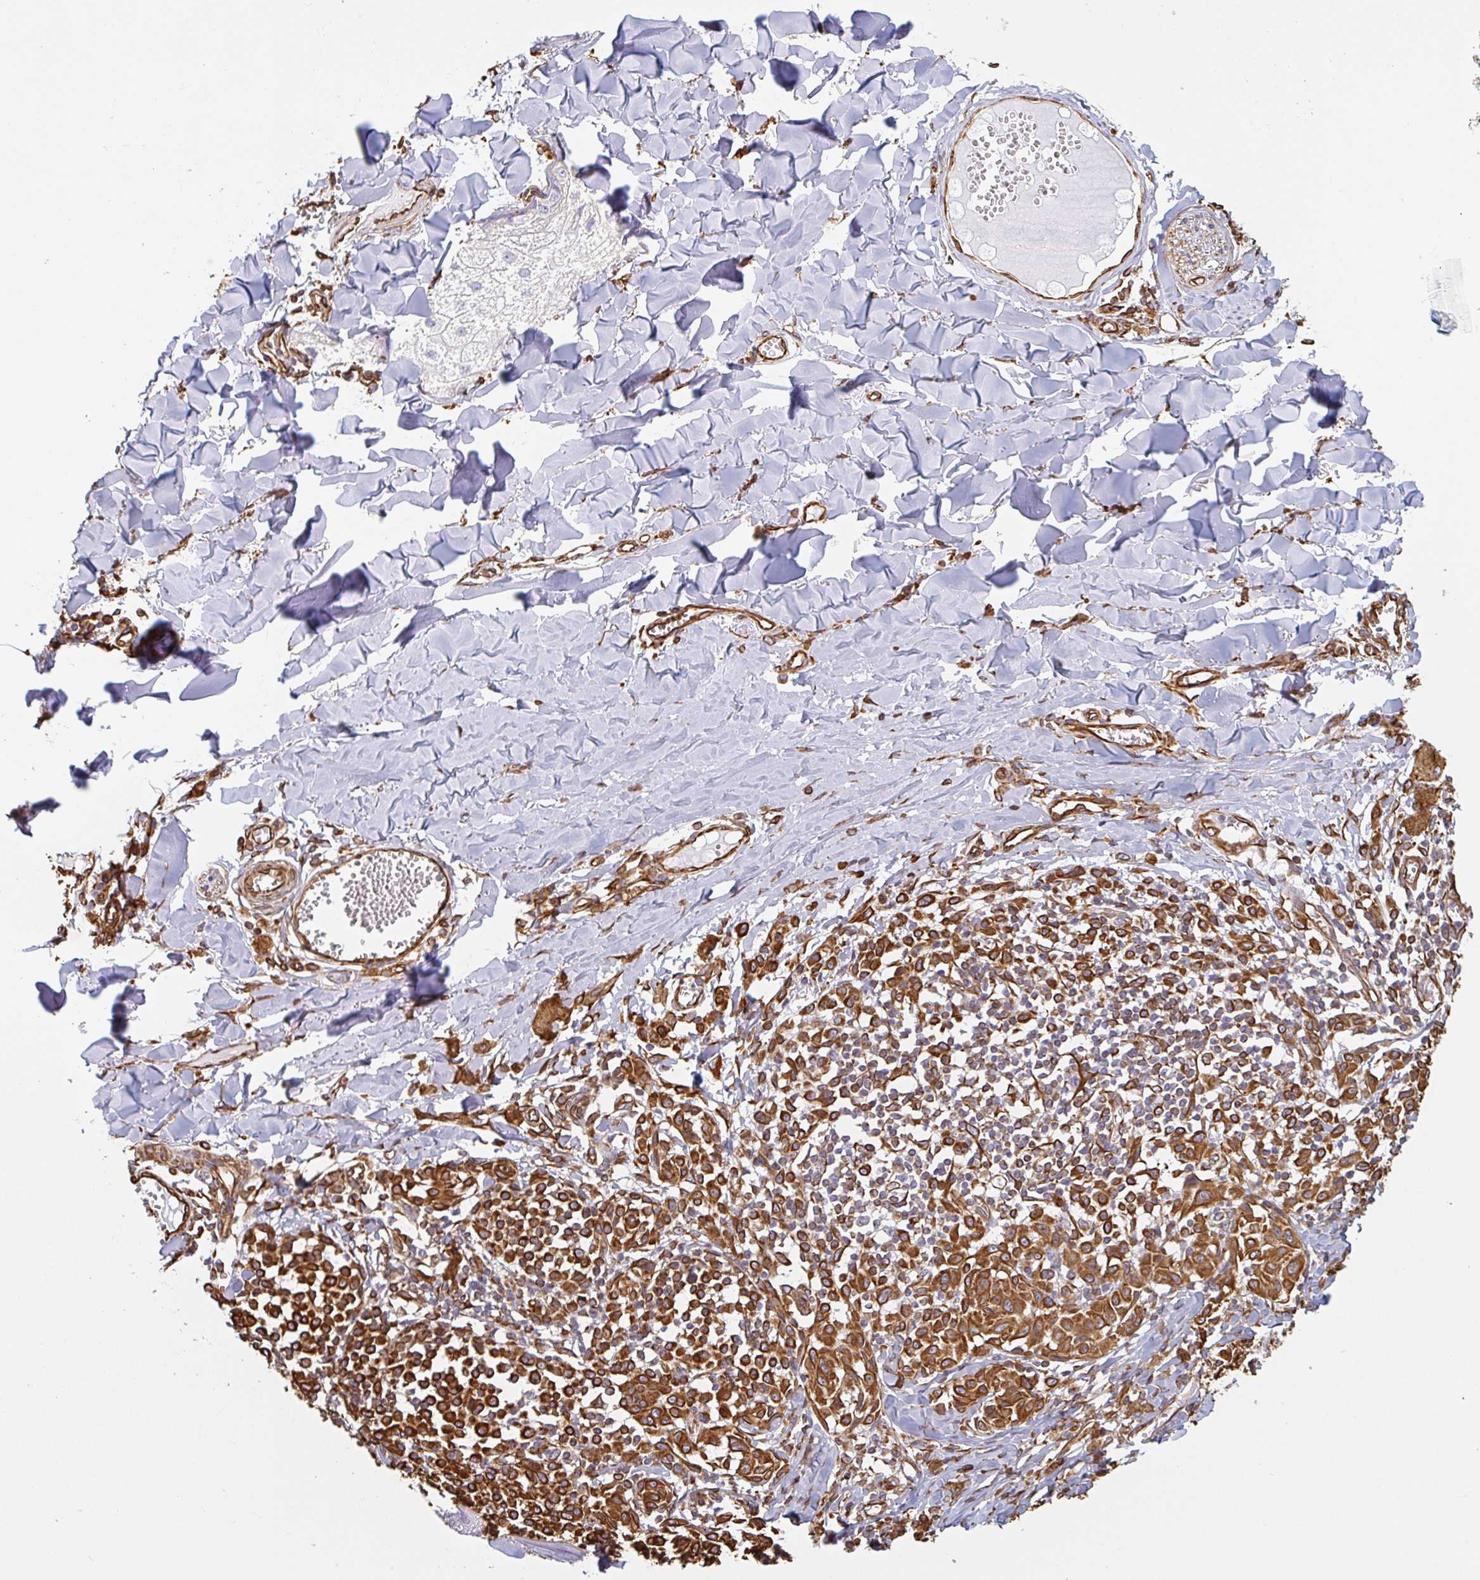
{"staining": {"intensity": "strong", "quantity": ">75%", "location": "cytoplasmic/membranous"}, "tissue": "melanoma", "cell_type": "Tumor cells", "image_type": "cancer", "snomed": [{"axis": "morphology", "description": "Malignant melanoma, NOS"}, {"axis": "topography", "description": "Skin"}], "caption": "IHC photomicrograph of human melanoma stained for a protein (brown), which displays high levels of strong cytoplasmic/membranous positivity in approximately >75% of tumor cells.", "gene": "PPFIA1", "patient": {"sex": "female", "age": 43}}